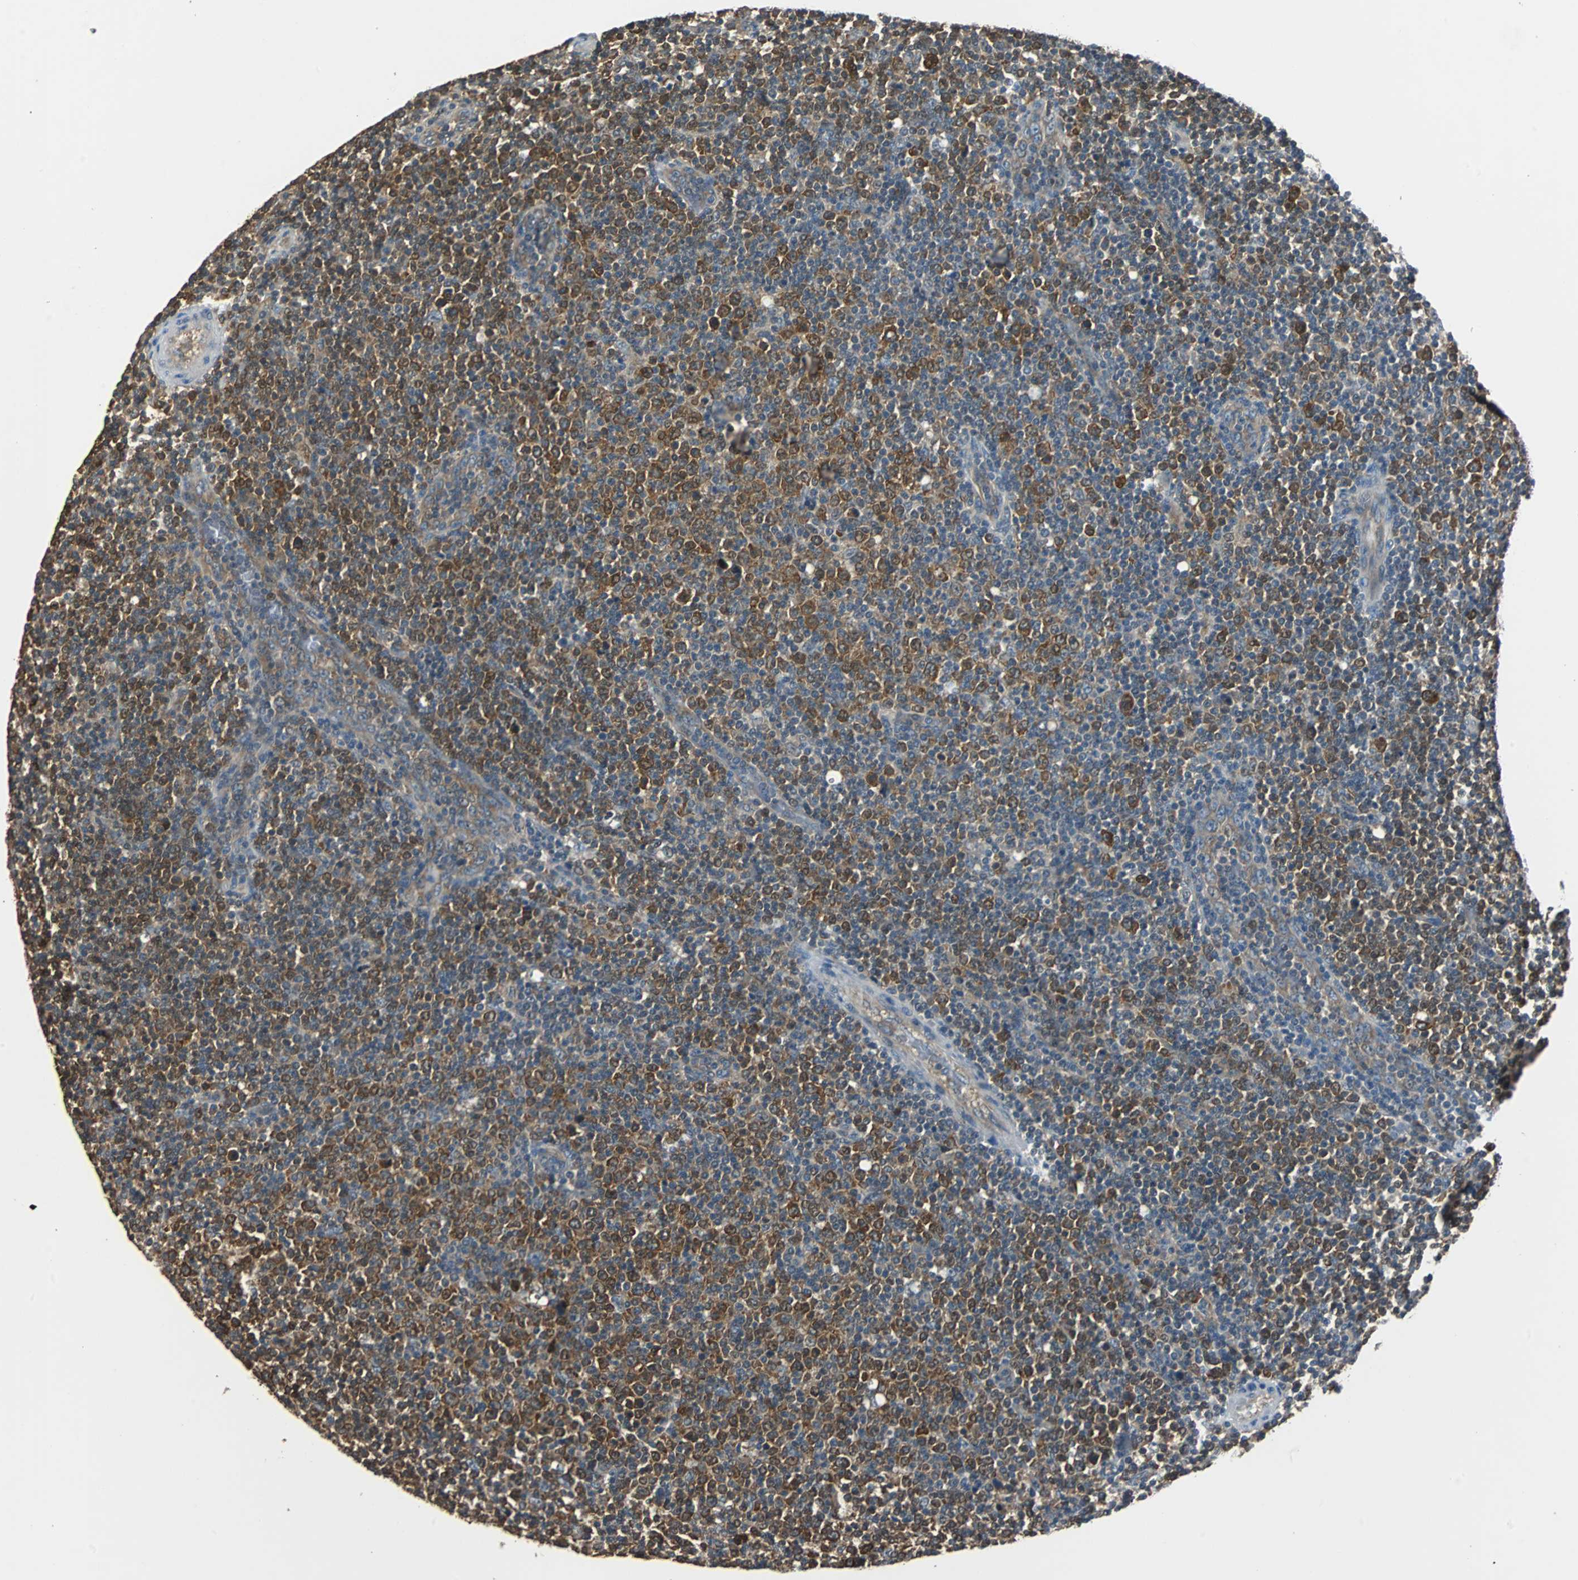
{"staining": {"intensity": "moderate", "quantity": "25%-75%", "location": "cytoplasmic/membranous"}, "tissue": "lymphoma", "cell_type": "Tumor cells", "image_type": "cancer", "snomed": [{"axis": "morphology", "description": "Malignant lymphoma, non-Hodgkin's type, Low grade"}, {"axis": "topography", "description": "Lymph node"}], "caption": "Tumor cells demonstrate medium levels of moderate cytoplasmic/membranous expression in about 25%-75% of cells in human lymphoma. Nuclei are stained in blue.", "gene": "ABHD2", "patient": {"sex": "male", "age": 70}}